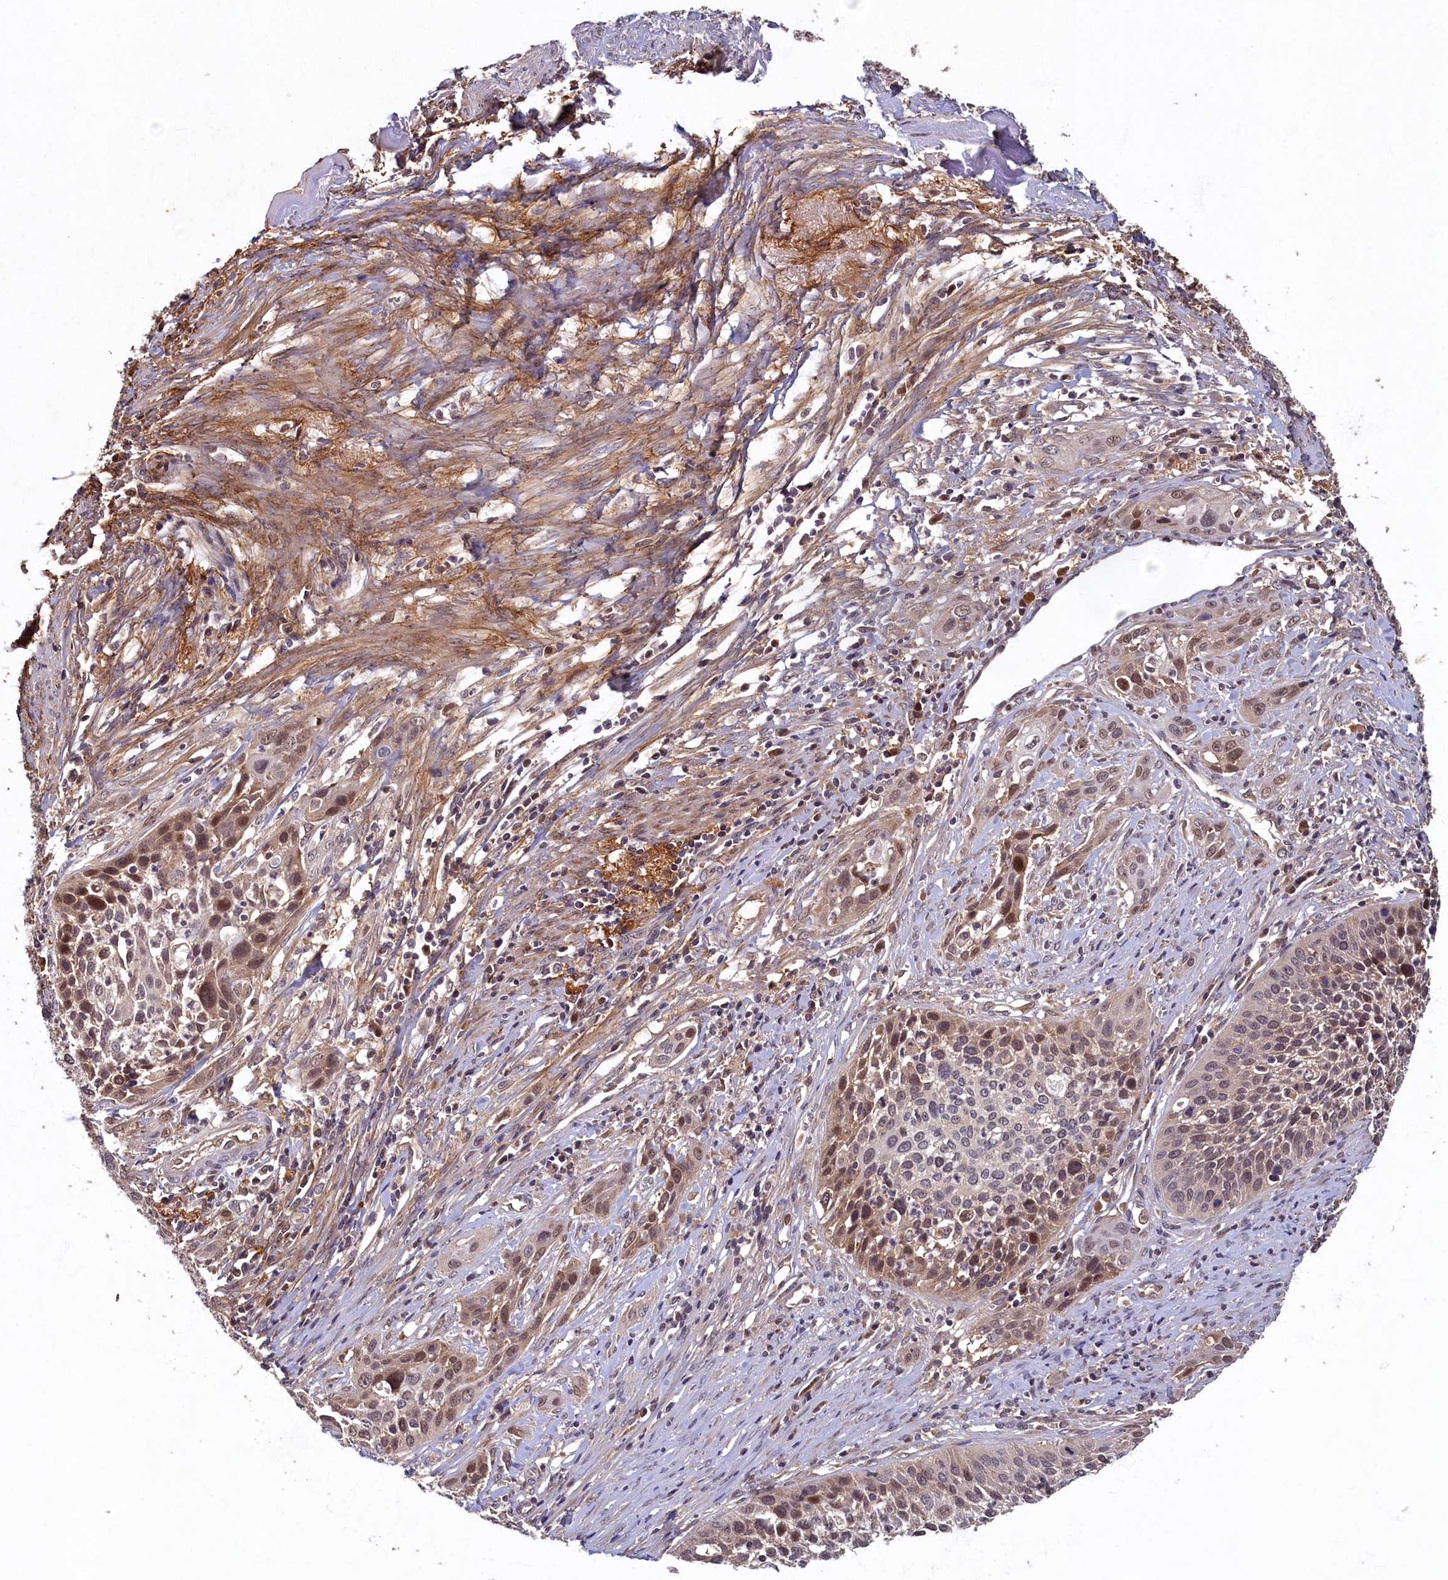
{"staining": {"intensity": "moderate", "quantity": "<25%", "location": "nuclear"}, "tissue": "cervical cancer", "cell_type": "Tumor cells", "image_type": "cancer", "snomed": [{"axis": "morphology", "description": "Squamous cell carcinoma, NOS"}, {"axis": "topography", "description": "Cervix"}], "caption": "High-power microscopy captured an immunohistochemistry photomicrograph of cervical squamous cell carcinoma, revealing moderate nuclear staining in approximately <25% of tumor cells.", "gene": "LCMT2", "patient": {"sex": "female", "age": 34}}